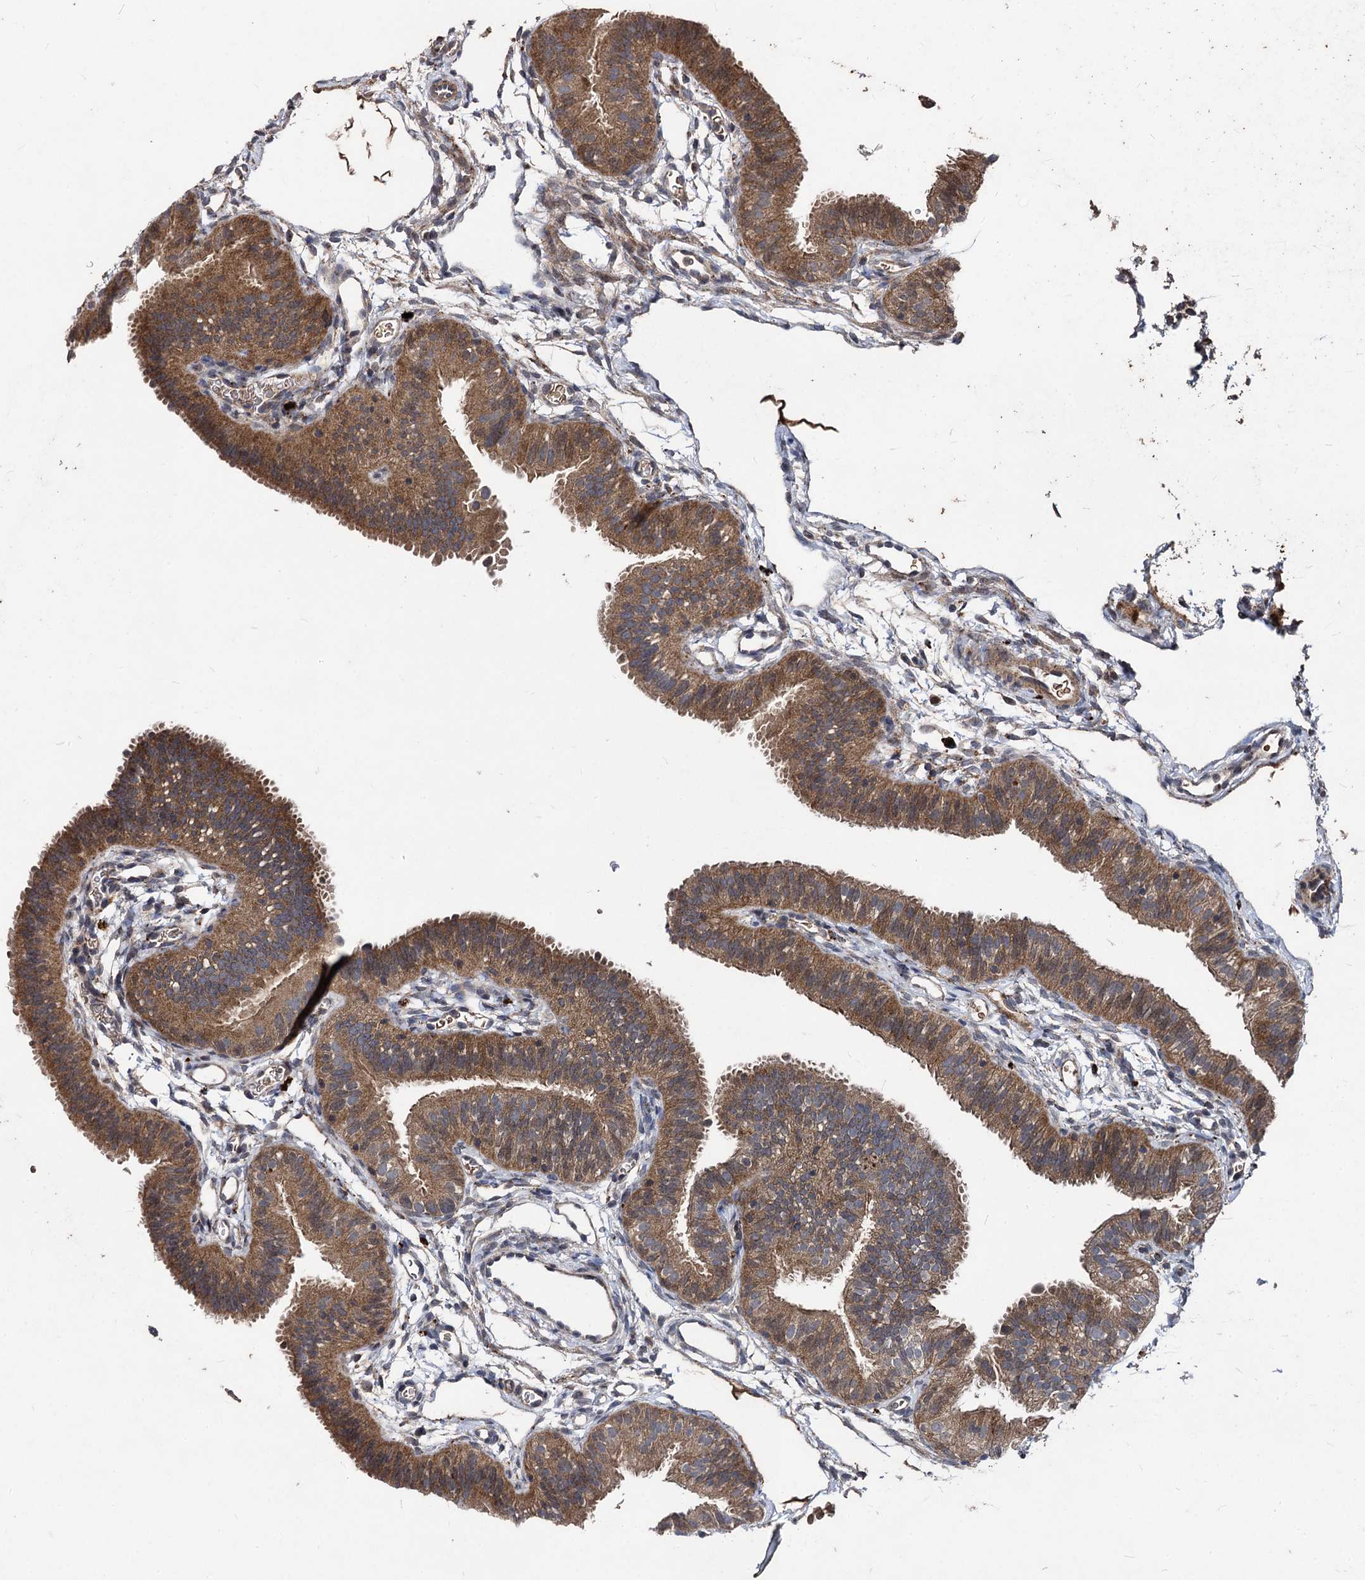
{"staining": {"intensity": "moderate", "quantity": ">75%", "location": "cytoplasmic/membranous"}, "tissue": "fallopian tube", "cell_type": "Glandular cells", "image_type": "normal", "snomed": [{"axis": "morphology", "description": "Normal tissue, NOS"}, {"axis": "topography", "description": "Fallopian tube"}], "caption": "Fallopian tube stained with a protein marker displays moderate staining in glandular cells.", "gene": "BCL2L2", "patient": {"sex": "female", "age": 35}}